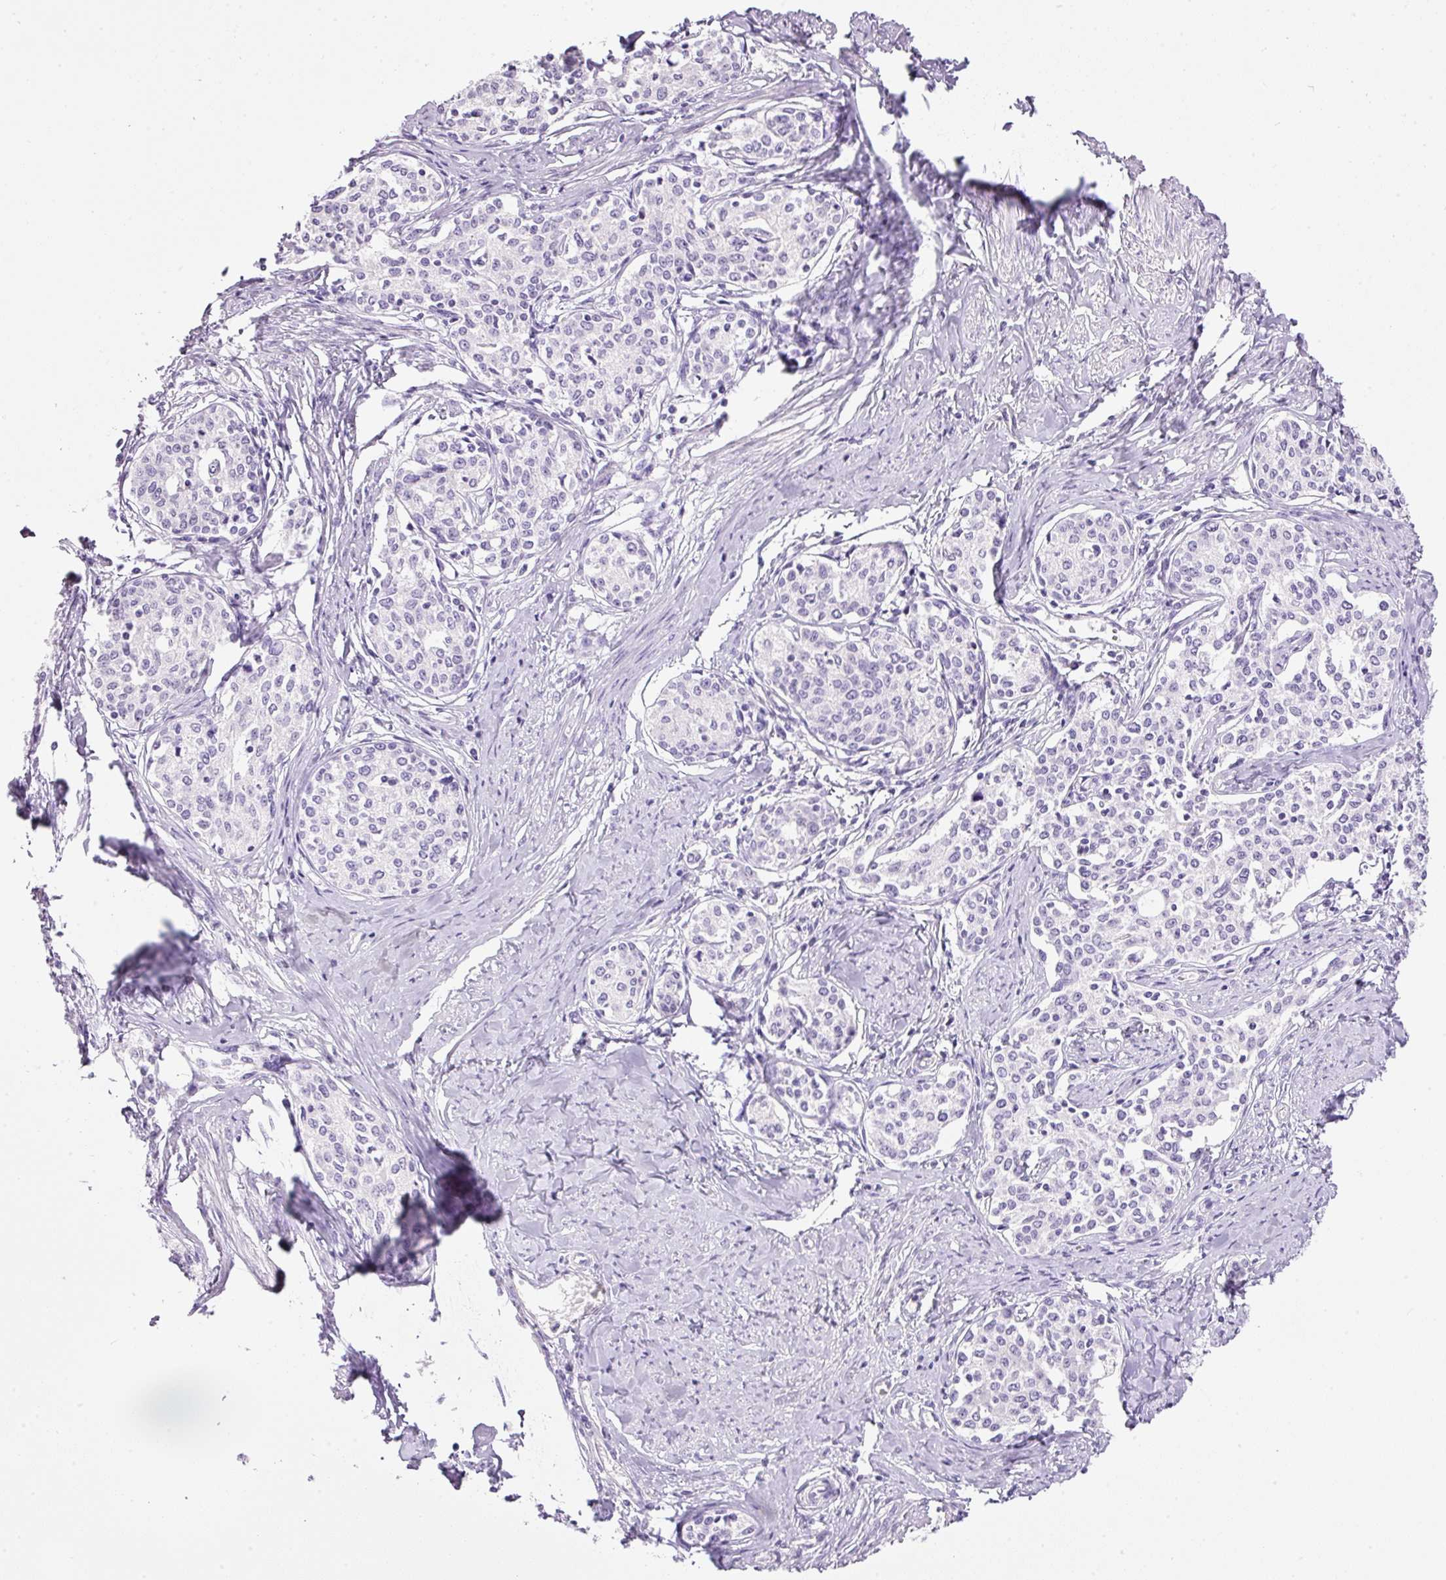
{"staining": {"intensity": "negative", "quantity": "none", "location": "none"}, "tissue": "cervical cancer", "cell_type": "Tumor cells", "image_type": "cancer", "snomed": [{"axis": "morphology", "description": "Squamous cell carcinoma, NOS"}, {"axis": "morphology", "description": "Adenocarcinoma, NOS"}, {"axis": "topography", "description": "Cervix"}], "caption": "Tumor cells show no significant protein positivity in cervical cancer. The staining was performed using DAB (3,3'-diaminobenzidine) to visualize the protein expression in brown, while the nuclei were stained in blue with hematoxylin (Magnification: 20x).", "gene": "BSND", "patient": {"sex": "female", "age": 52}}